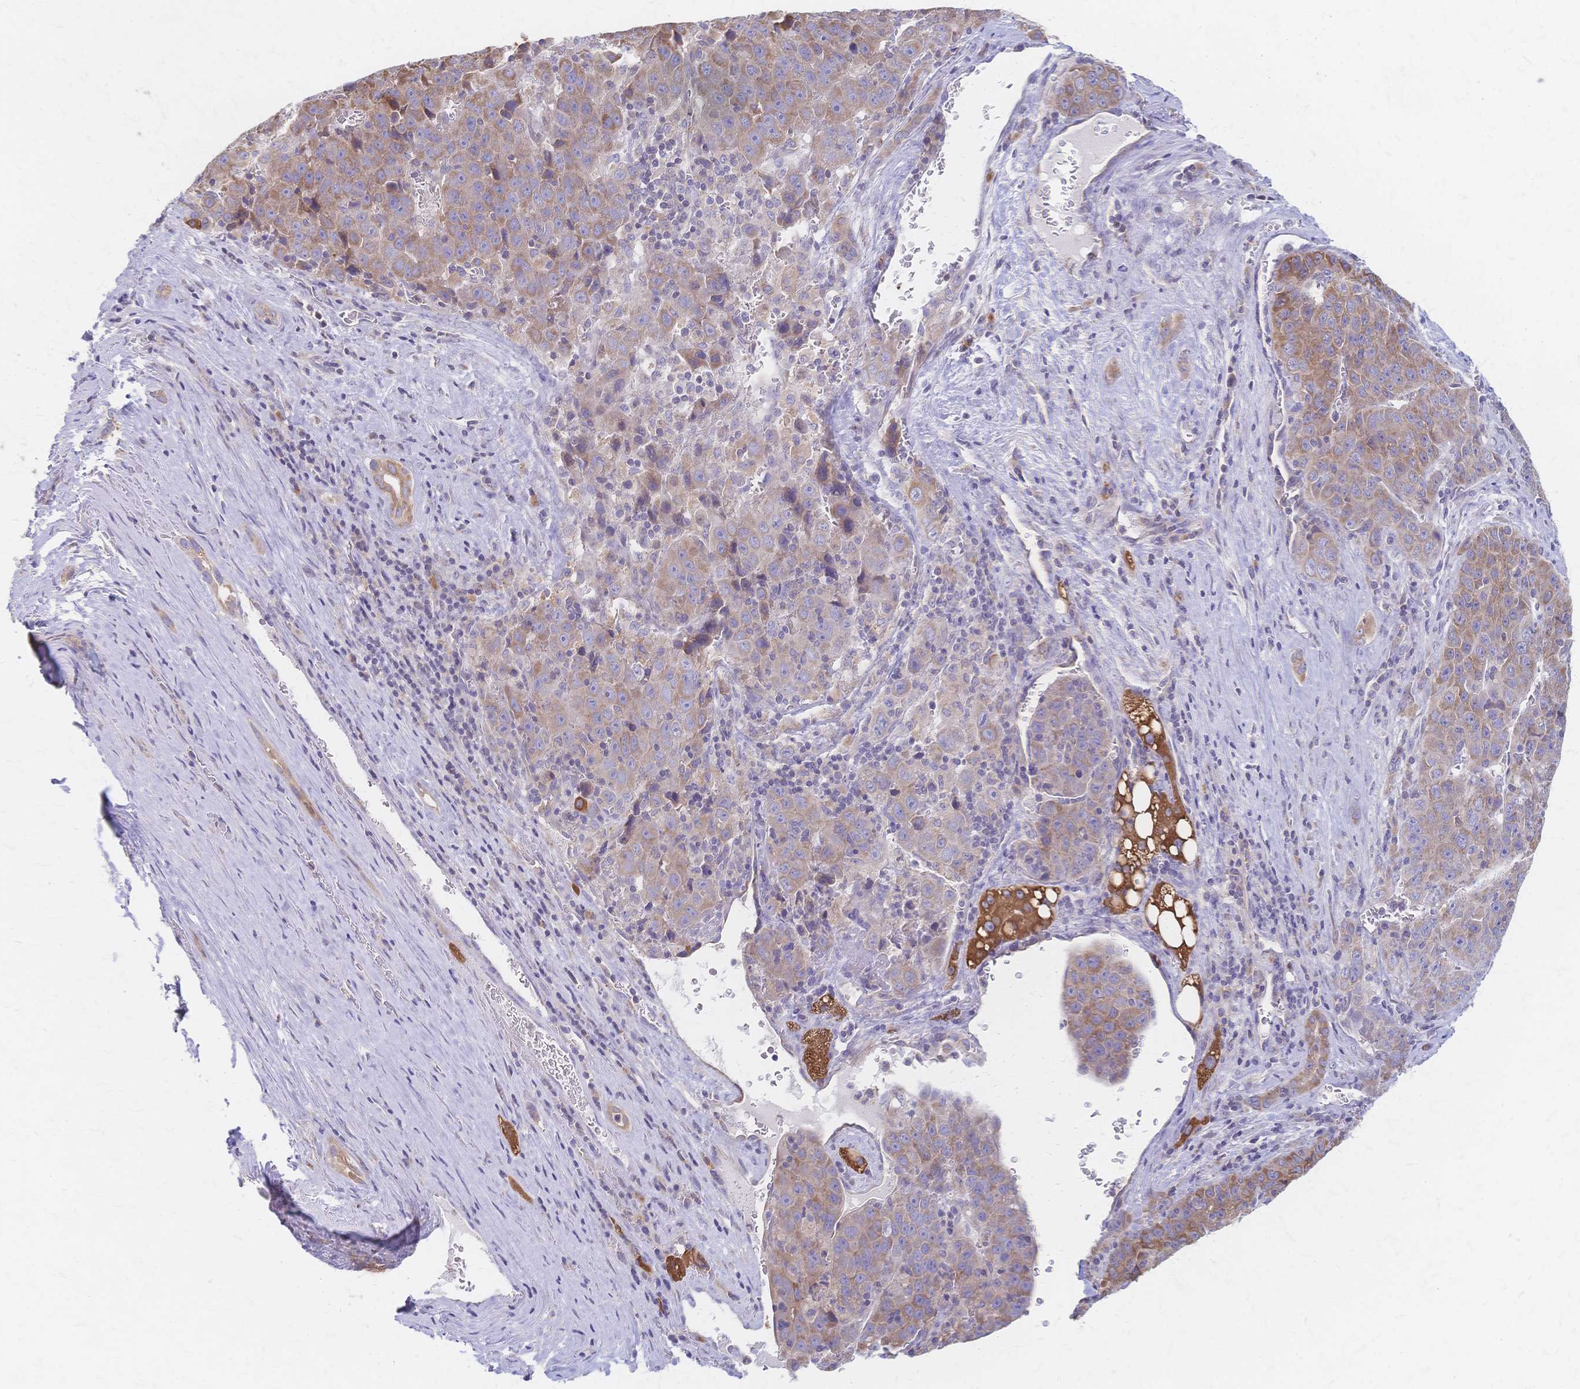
{"staining": {"intensity": "weak", "quantity": "25%-75%", "location": "cytoplasmic/membranous"}, "tissue": "liver cancer", "cell_type": "Tumor cells", "image_type": "cancer", "snomed": [{"axis": "morphology", "description": "Carcinoma, Hepatocellular, NOS"}, {"axis": "topography", "description": "Liver"}], "caption": "This is an image of IHC staining of liver hepatocellular carcinoma, which shows weak positivity in the cytoplasmic/membranous of tumor cells.", "gene": "CYB5A", "patient": {"sex": "female", "age": 53}}